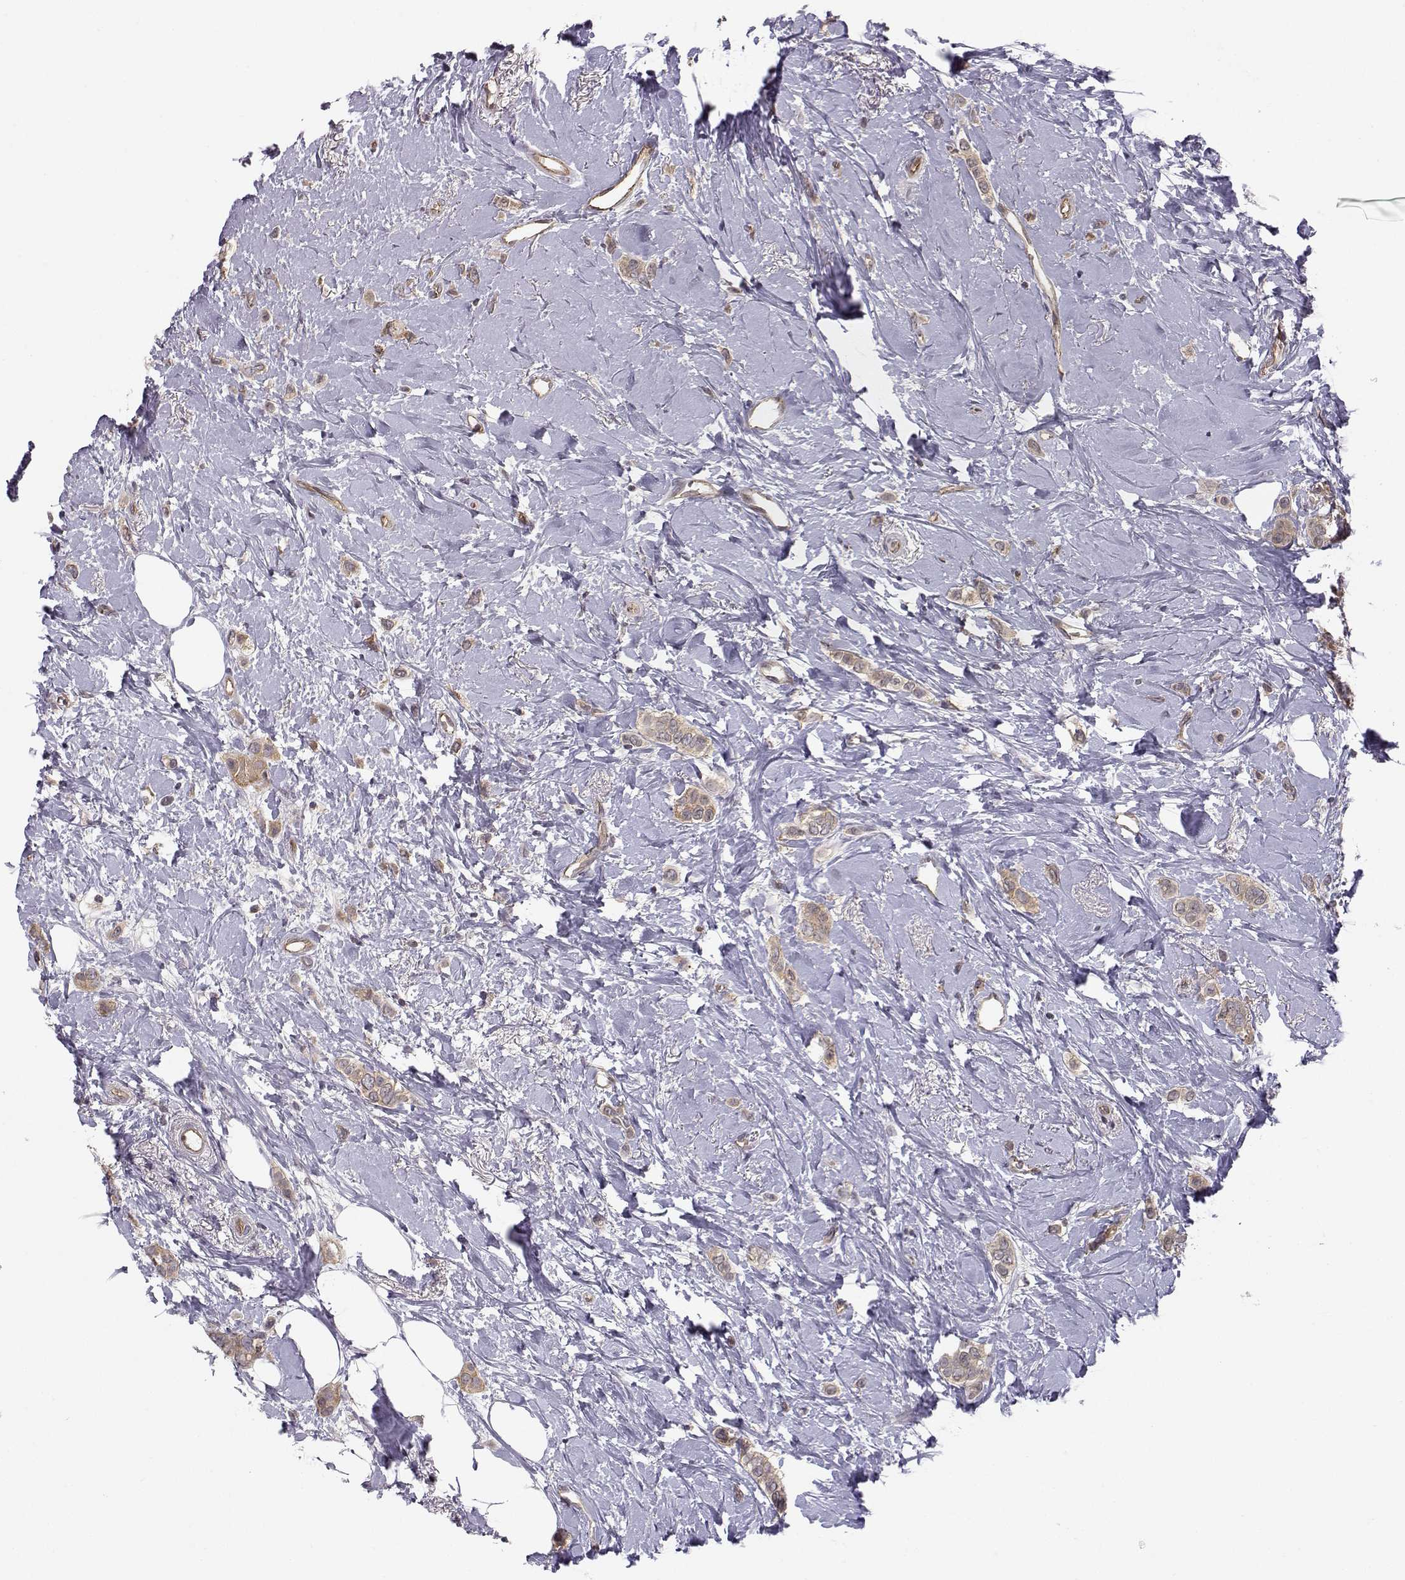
{"staining": {"intensity": "moderate", "quantity": ">75%", "location": "cytoplasmic/membranous"}, "tissue": "breast cancer", "cell_type": "Tumor cells", "image_type": "cancer", "snomed": [{"axis": "morphology", "description": "Lobular carcinoma"}, {"axis": "topography", "description": "Breast"}], "caption": "Immunohistochemical staining of human breast cancer (lobular carcinoma) demonstrates medium levels of moderate cytoplasmic/membranous protein positivity in approximately >75% of tumor cells.", "gene": "KIF13B", "patient": {"sex": "female", "age": 66}}